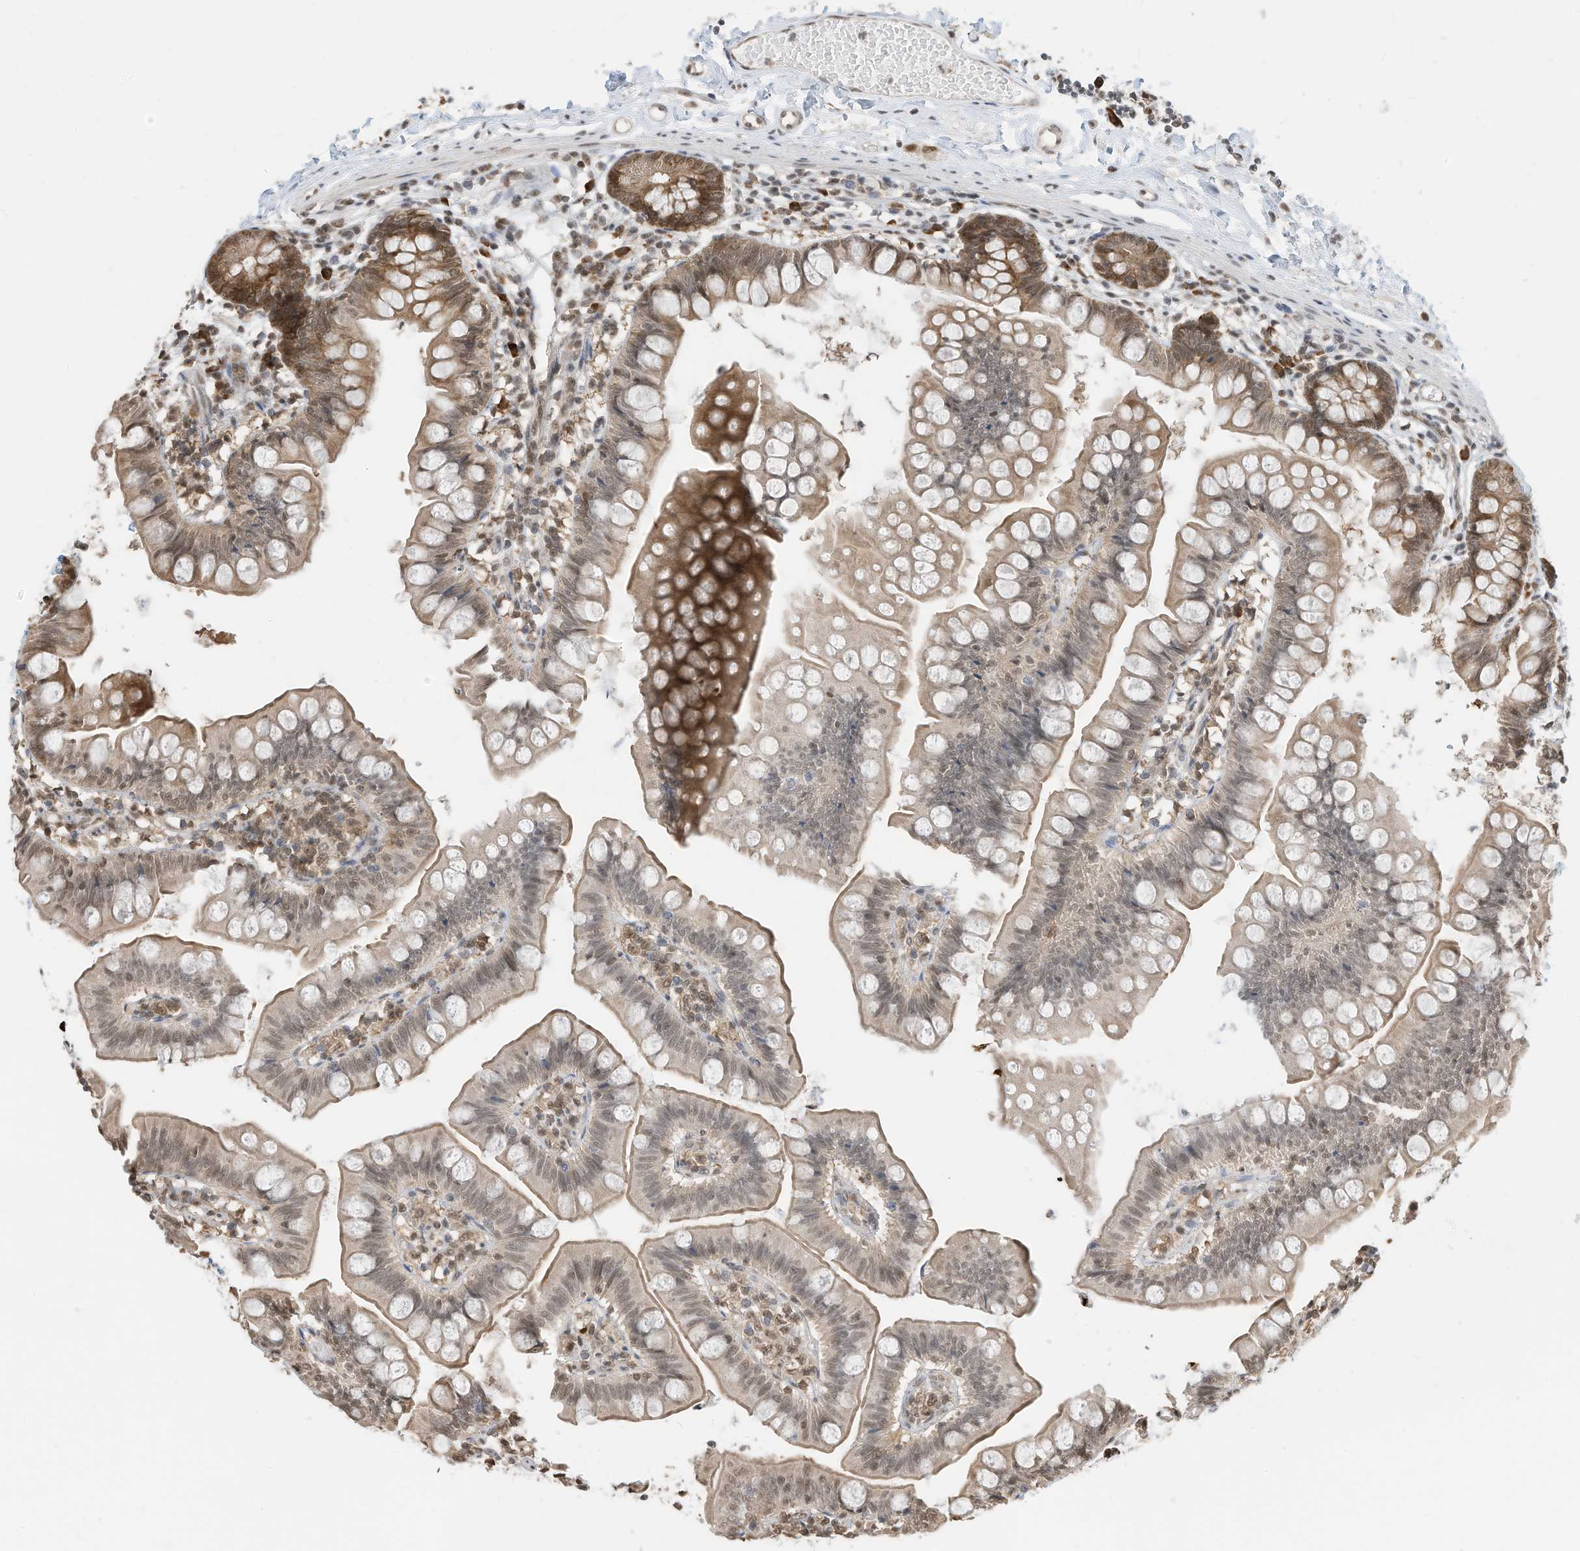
{"staining": {"intensity": "moderate", "quantity": "25%-75%", "location": "cytoplasmic/membranous,nuclear"}, "tissue": "small intestine", "cell_type": "Glandular cells", "image_type": "normal", "snomed": [{"axis": "morphology", "description": "Normal tissue, NOS"}, {"axis": "topography", "description": "Small intestine"}], "caption": "This is a micrograph of immunohistochemistry (IHC) staining of unremarkable small intestine, which shows moderate expression in the cytoplasmic/membranous,nuclear of glandular cells.", "gene": "ZNF195", "patient": {"sex": "male", "age": 7}}